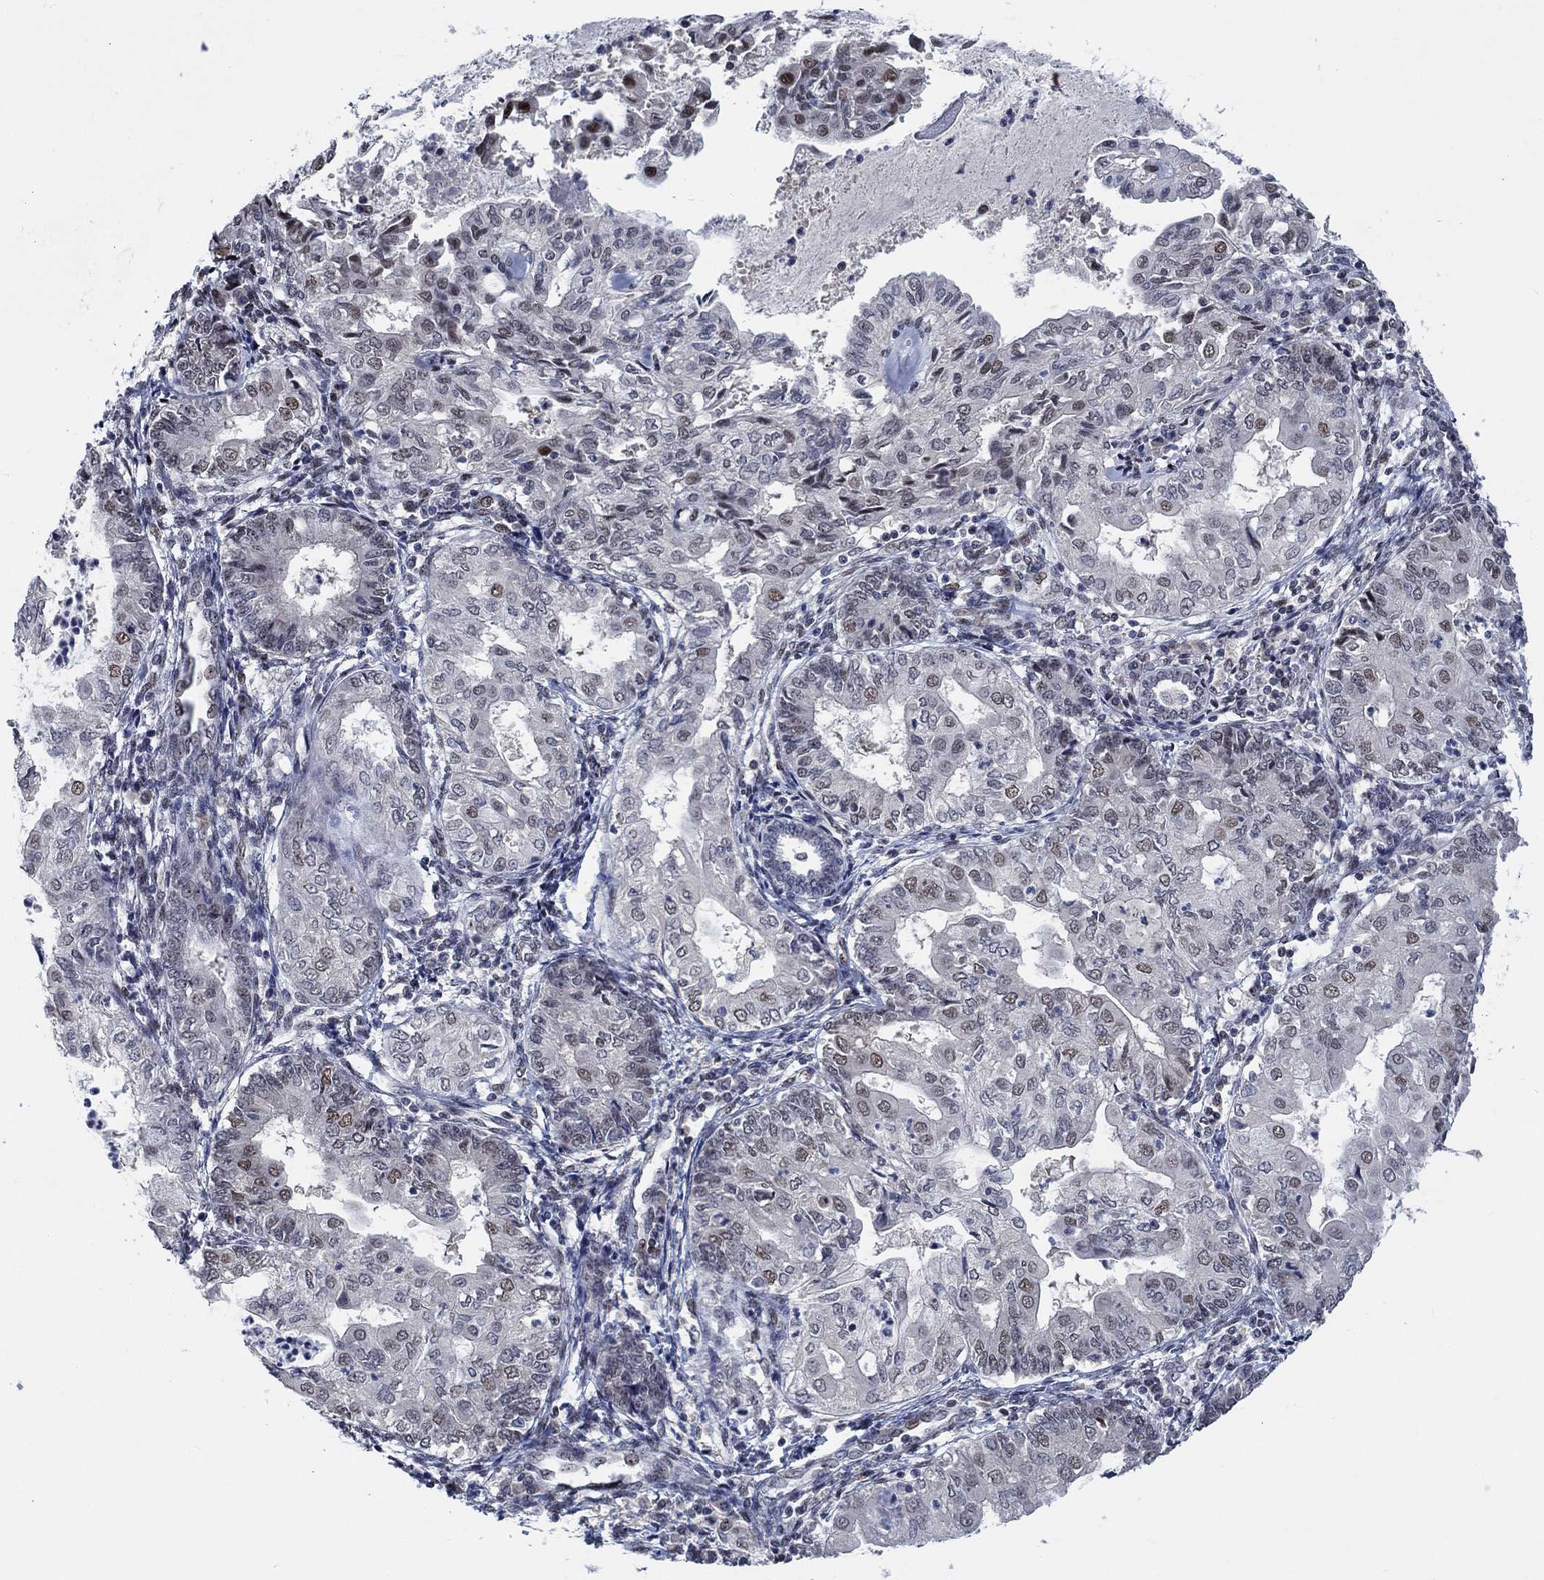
{"staining": {"intensity": "weak", "quantity": "<25%", "location": "nuclear"}, "tissue": "endometrial cancer", "cell_type": "Tumor cells", "image_type": "cancer", "snomed": [{"axis": "morphology", "description": "Adenocarcinoma, NOS"}, {"axis": "topography", "description": "Endometrium"}], "caption": "IHC of endometrial cancer (adenocarcinoma) displays no expression in tumor cells.", "gene": "HTN1", "patient": {"sex": "female", "age": 68}}